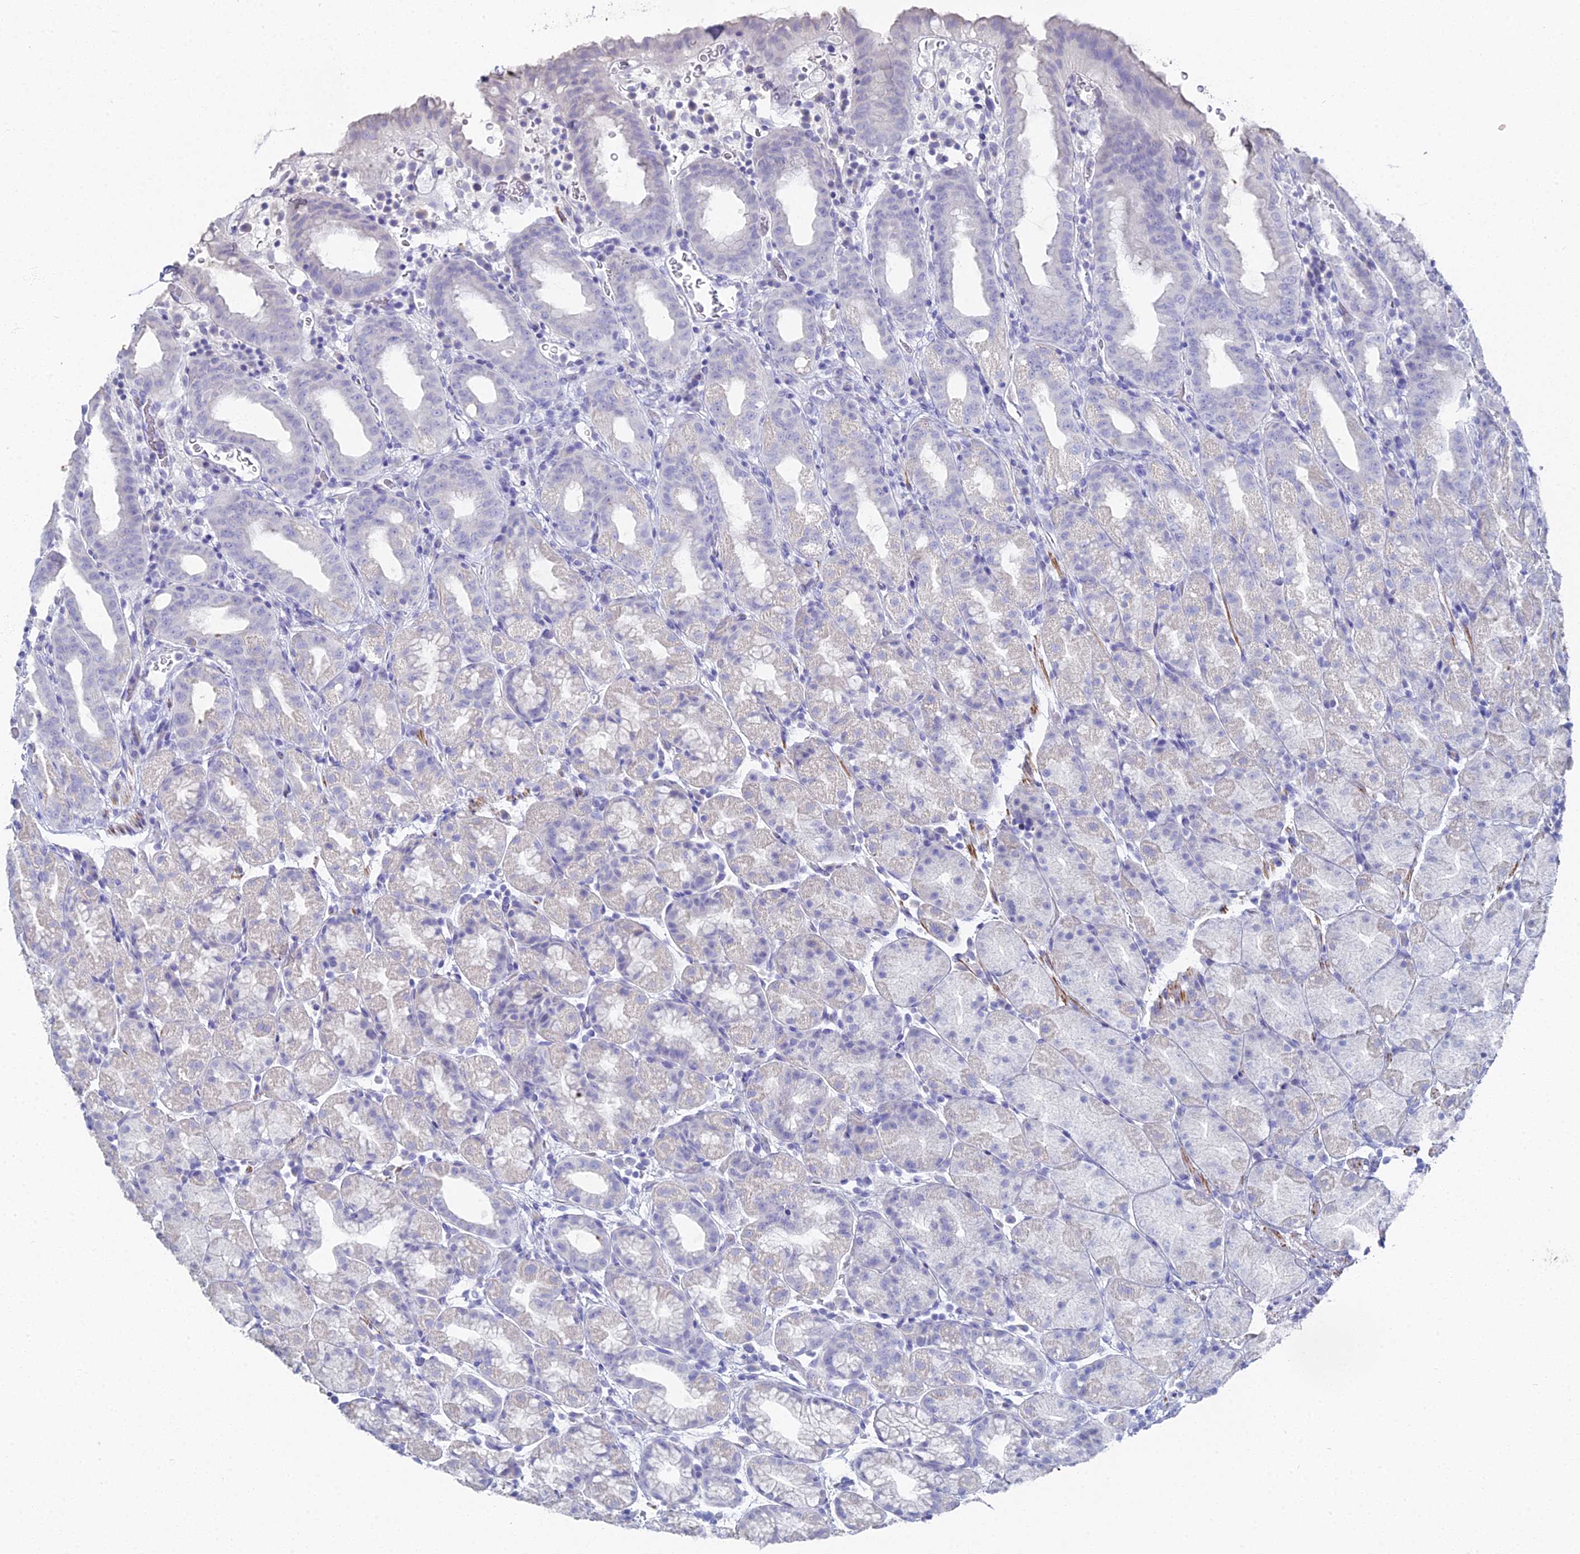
{"staining": {"intensity": "negative", "quantity": "none", "location": "none"}, "tissue": "stomach", "cell_type": "Glandular cells", "image_type": "normal", "snomed": [{"axis": "morphology", "description": "Normal tissue, NOS"}, {"axis": "topography", "description": "Stomach, upper"}, {"axis": "topography", "description": "Stomach, lower"}, {"axis": "topography", "description": "Small intestine"}], "caption": "Immunohistochemistry photomicrograph of normal stomach: stomach stained with DAB reveals no significant protein expression in glandular cells. (Brightfield microscopy of DAB IHC at high magnification).", "gene": "ALPP", "patient": {"sex": "male", "age": 68}}